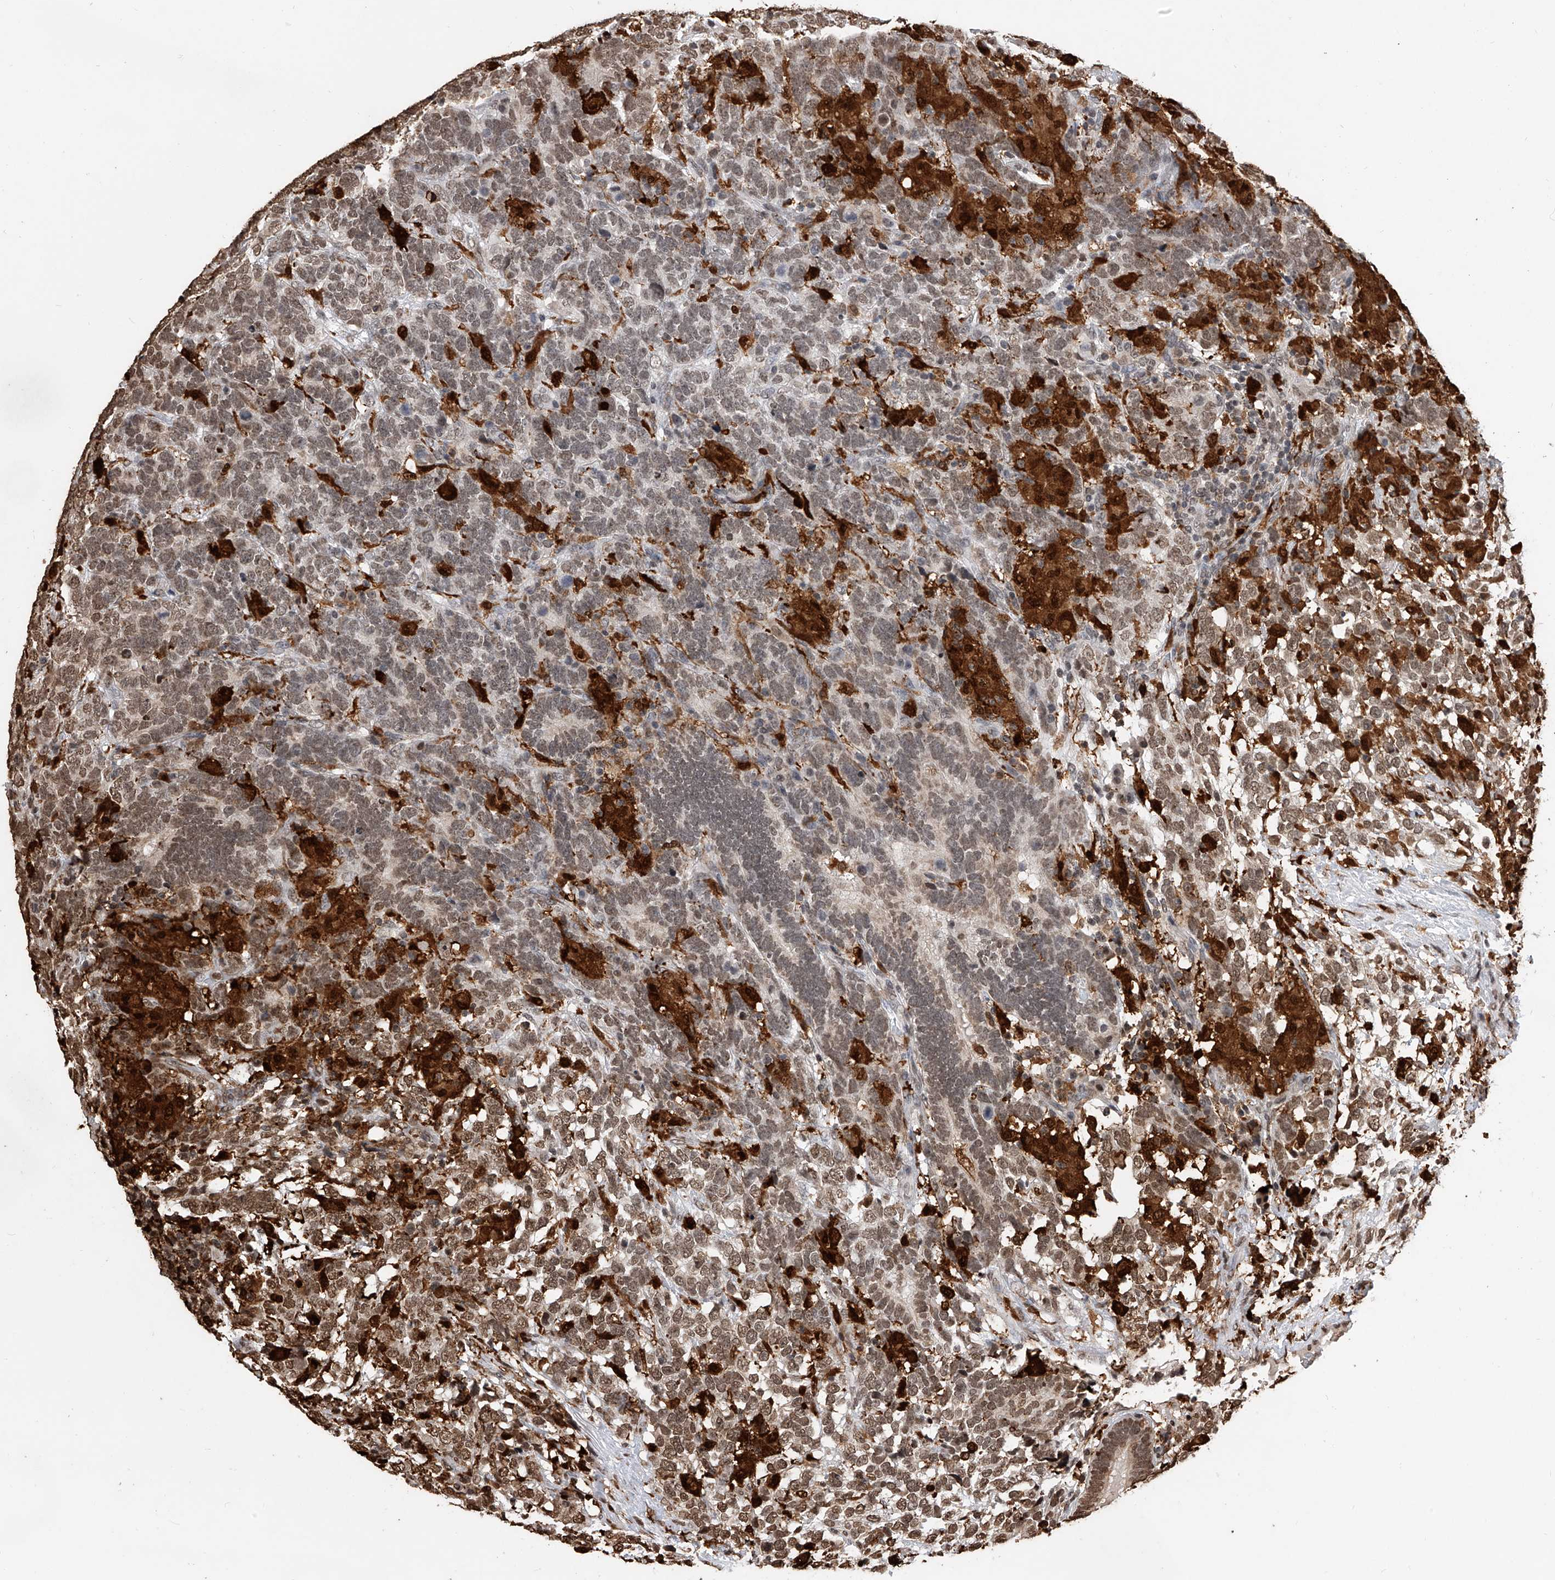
{"staining": {"intensity": "moderate", "quantity": "25%-75%", "location": "nuclear"}, "tissue": "testis cancer", "cell_type": "Tumor cells", "image_type": "cancer", "snomed": [{"axis": "morphology", "description": "Carcinoma, Embryonal, NOS"}, {"axis": "topography", "description": "Testis"}], "caption": "IHC (DAB) staining of embryonal carcinoma (testis) shows moderate nuclear protein staining in about 25%-75% of tumor cells.", "gene": "CFAP410", "patient": {"sex": "male", "age": 26}}